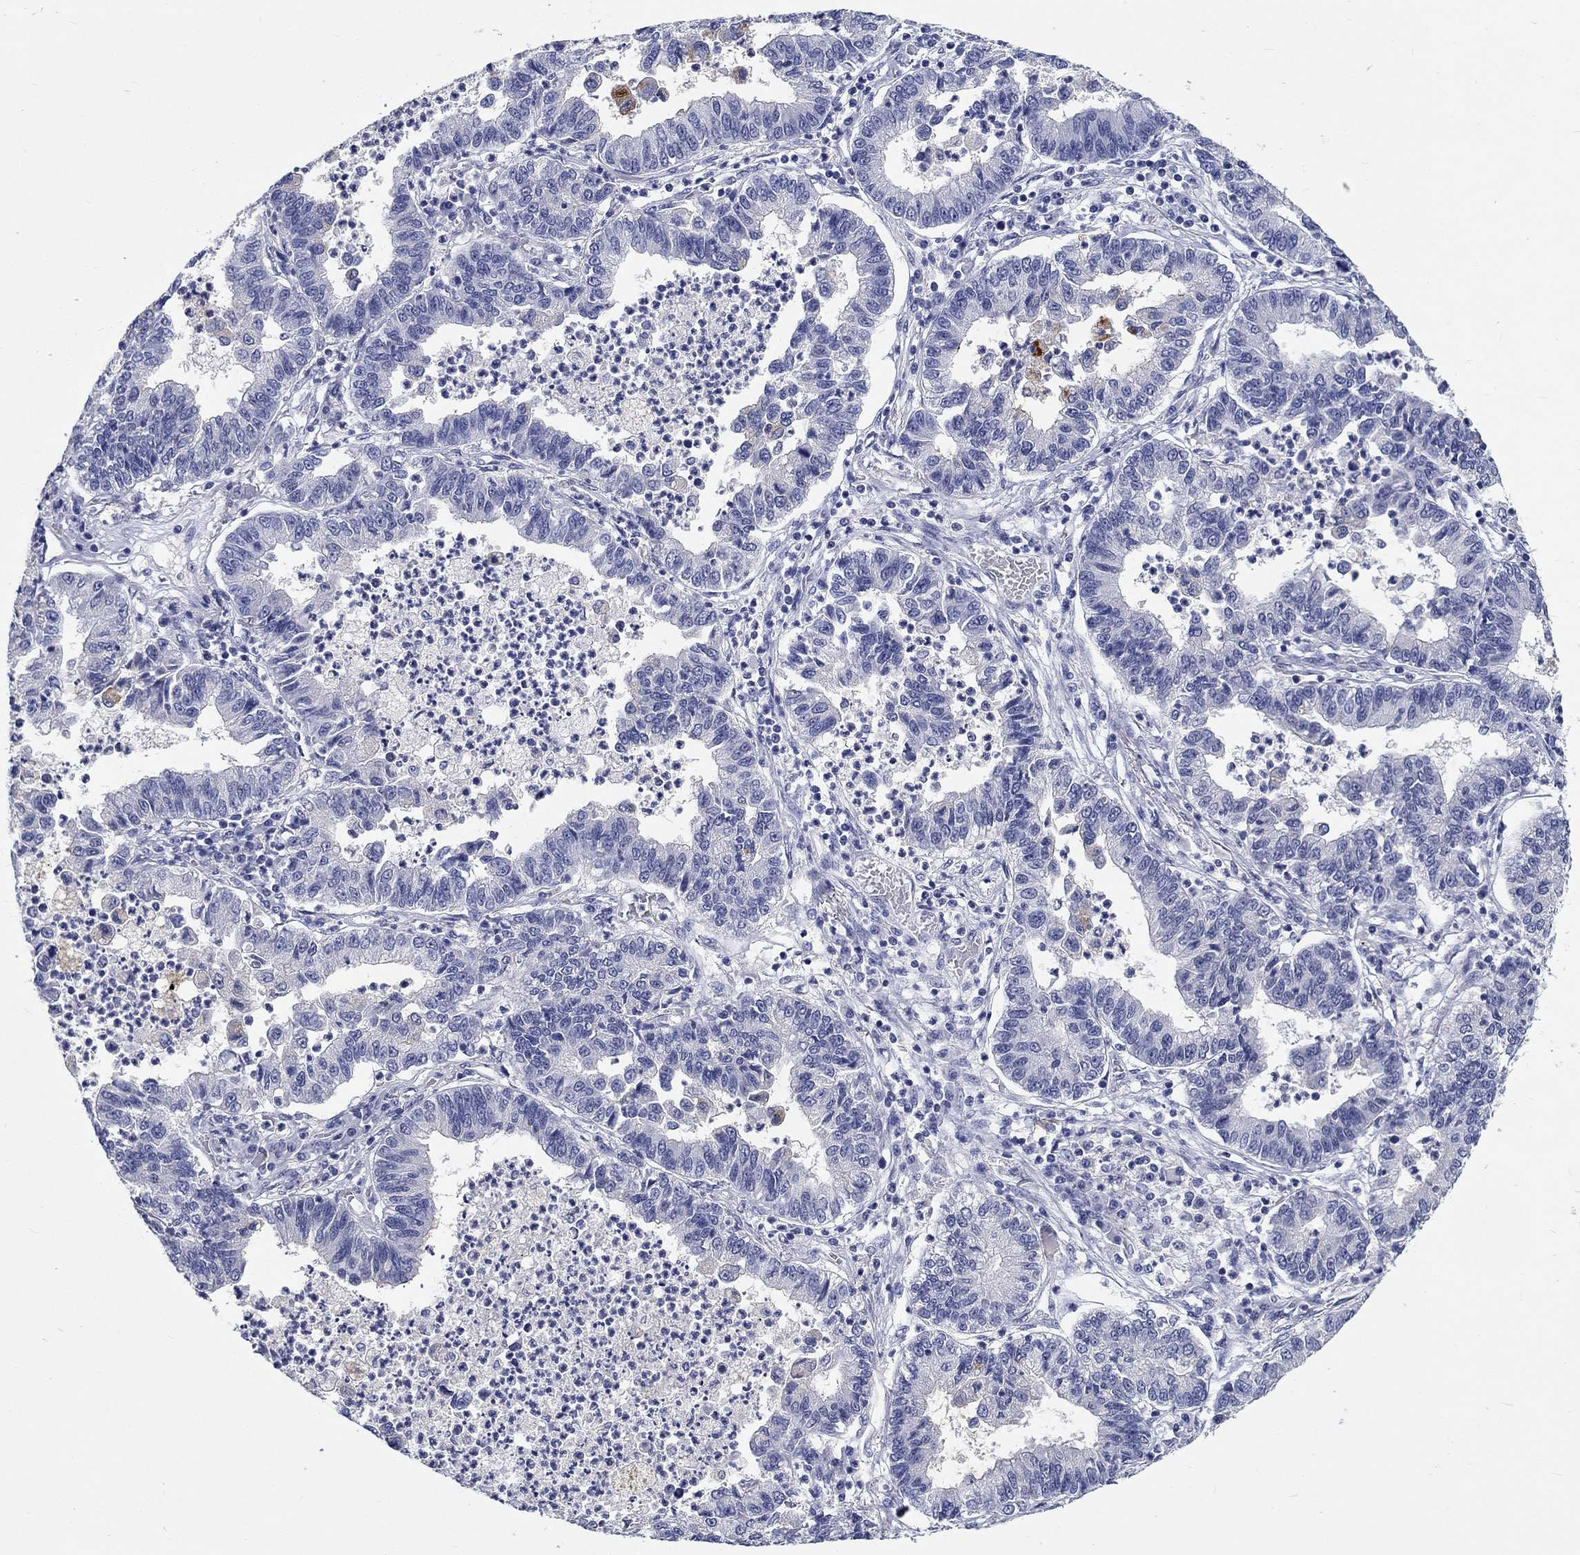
{"staining": {"intensity": "negative", "quantity": "none", "location": "none"}, "tissue": "lung cancer", "cell_type": "Tumor cells", "image_type": "cancer", "snomed": [{"axis": "morphology", "description": "Adenocarcinoma, NOS"}, {"axis": "topography", "description": "Lung"}], "caption": "Protein analysis of lung adenocarcinoma shows no significant expression in tumor cells. (Brightfield microscopy of DAB immunohistochemistry at high magnification).", "gene": "GRIN1", "patient": {"sex": "female", "age": 57}}